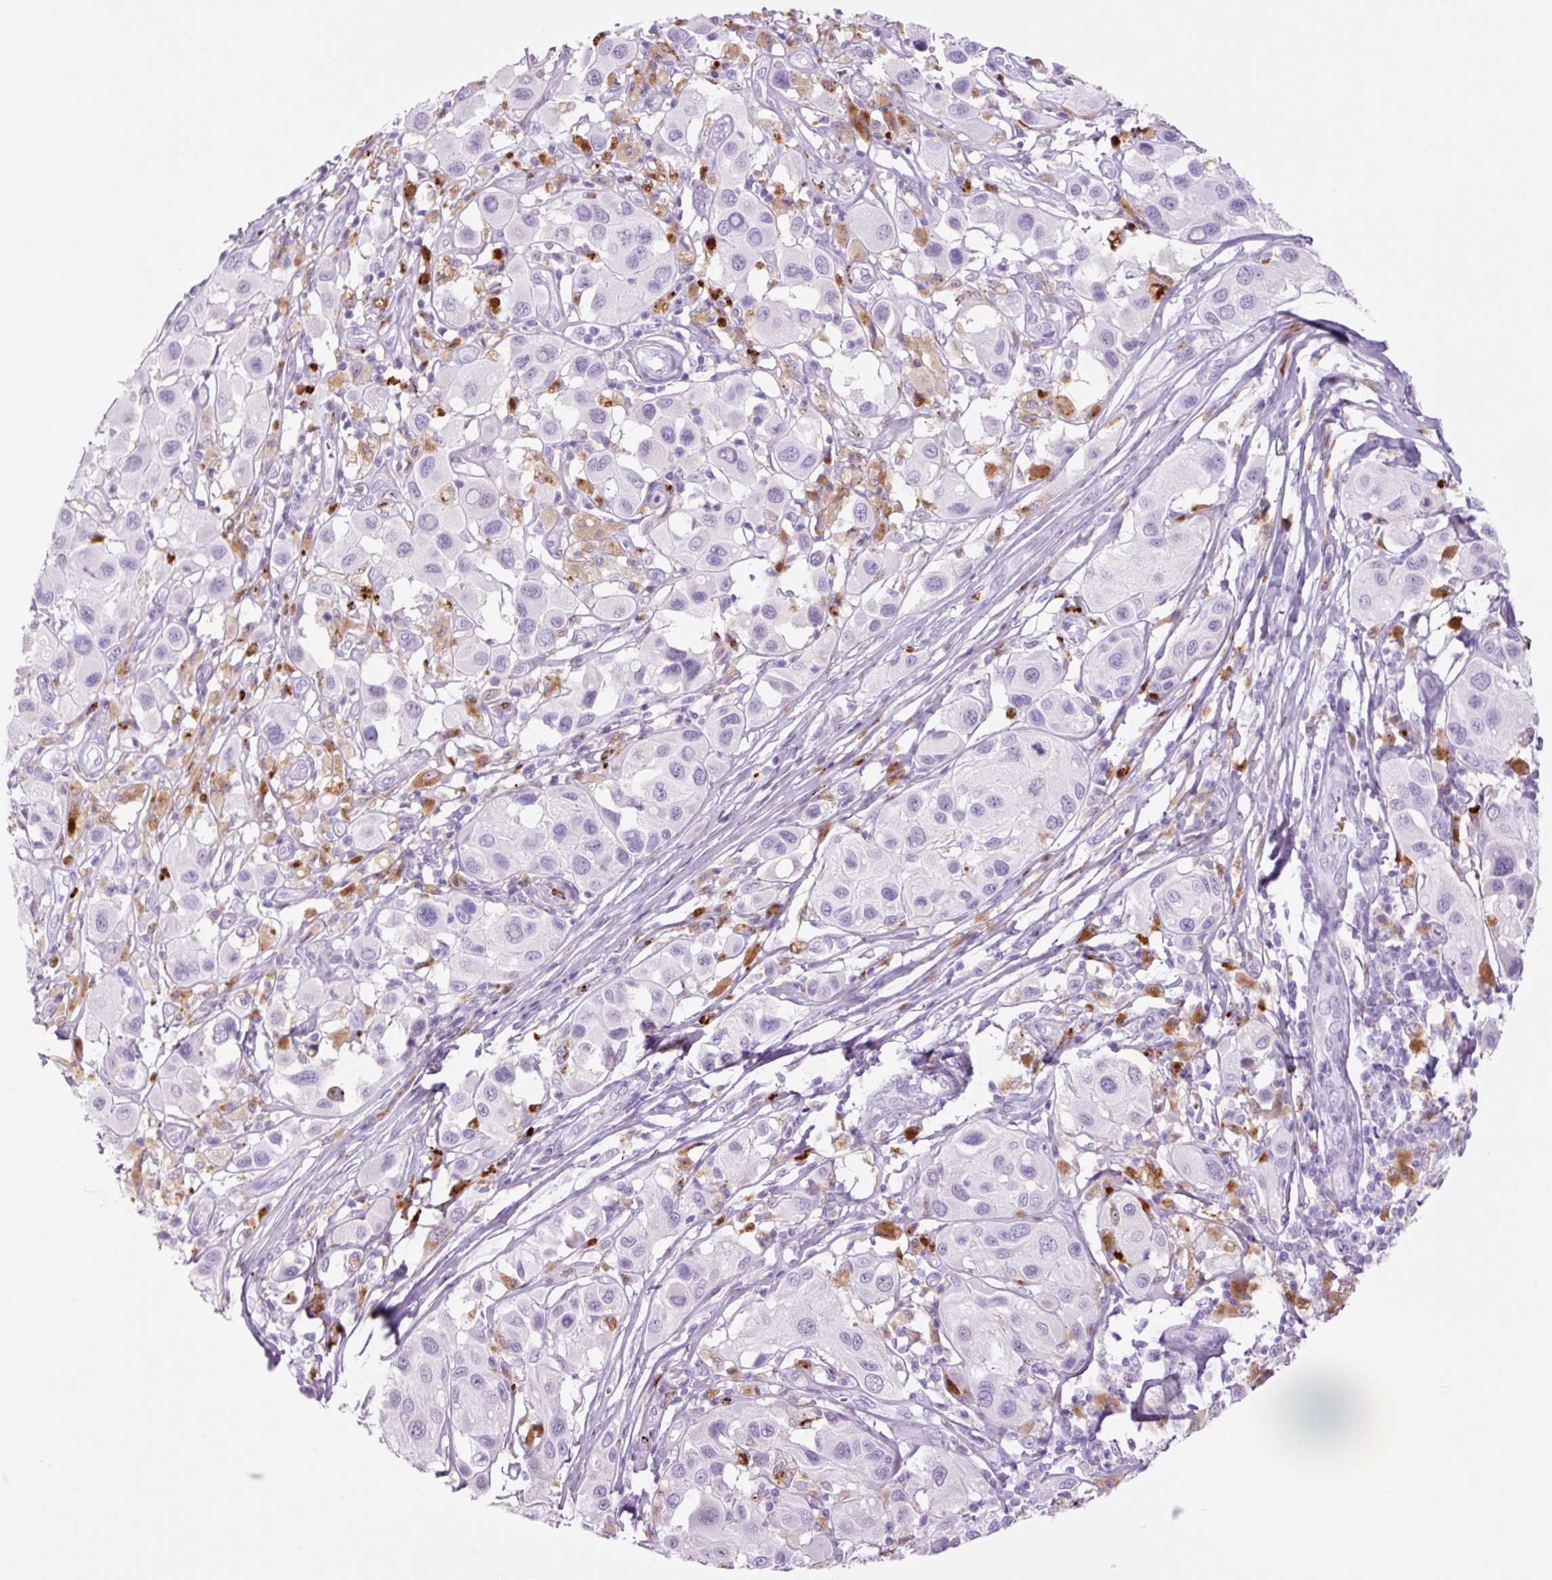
{"staining": {"intensity": "negative", "quantity": "none", "location": "none"}, "tissue": "melanoma", "cell_type": "Tumor cells", "image_type": "cancer", "snomed": [{"axis": "morphology", "description": "Malignant melanoma, Metastatic site"}, {"axis": "topography", "description": "Skin"}], "caption": "Immunohistochemistry (IHC) micrograph of melanoma stained for a protein (brown), which demonstrates no positivity in tumor cells. Nuclei are stained in blue.", "gene": "LYZ", "patient": {"sex": "male", "age": 41}}